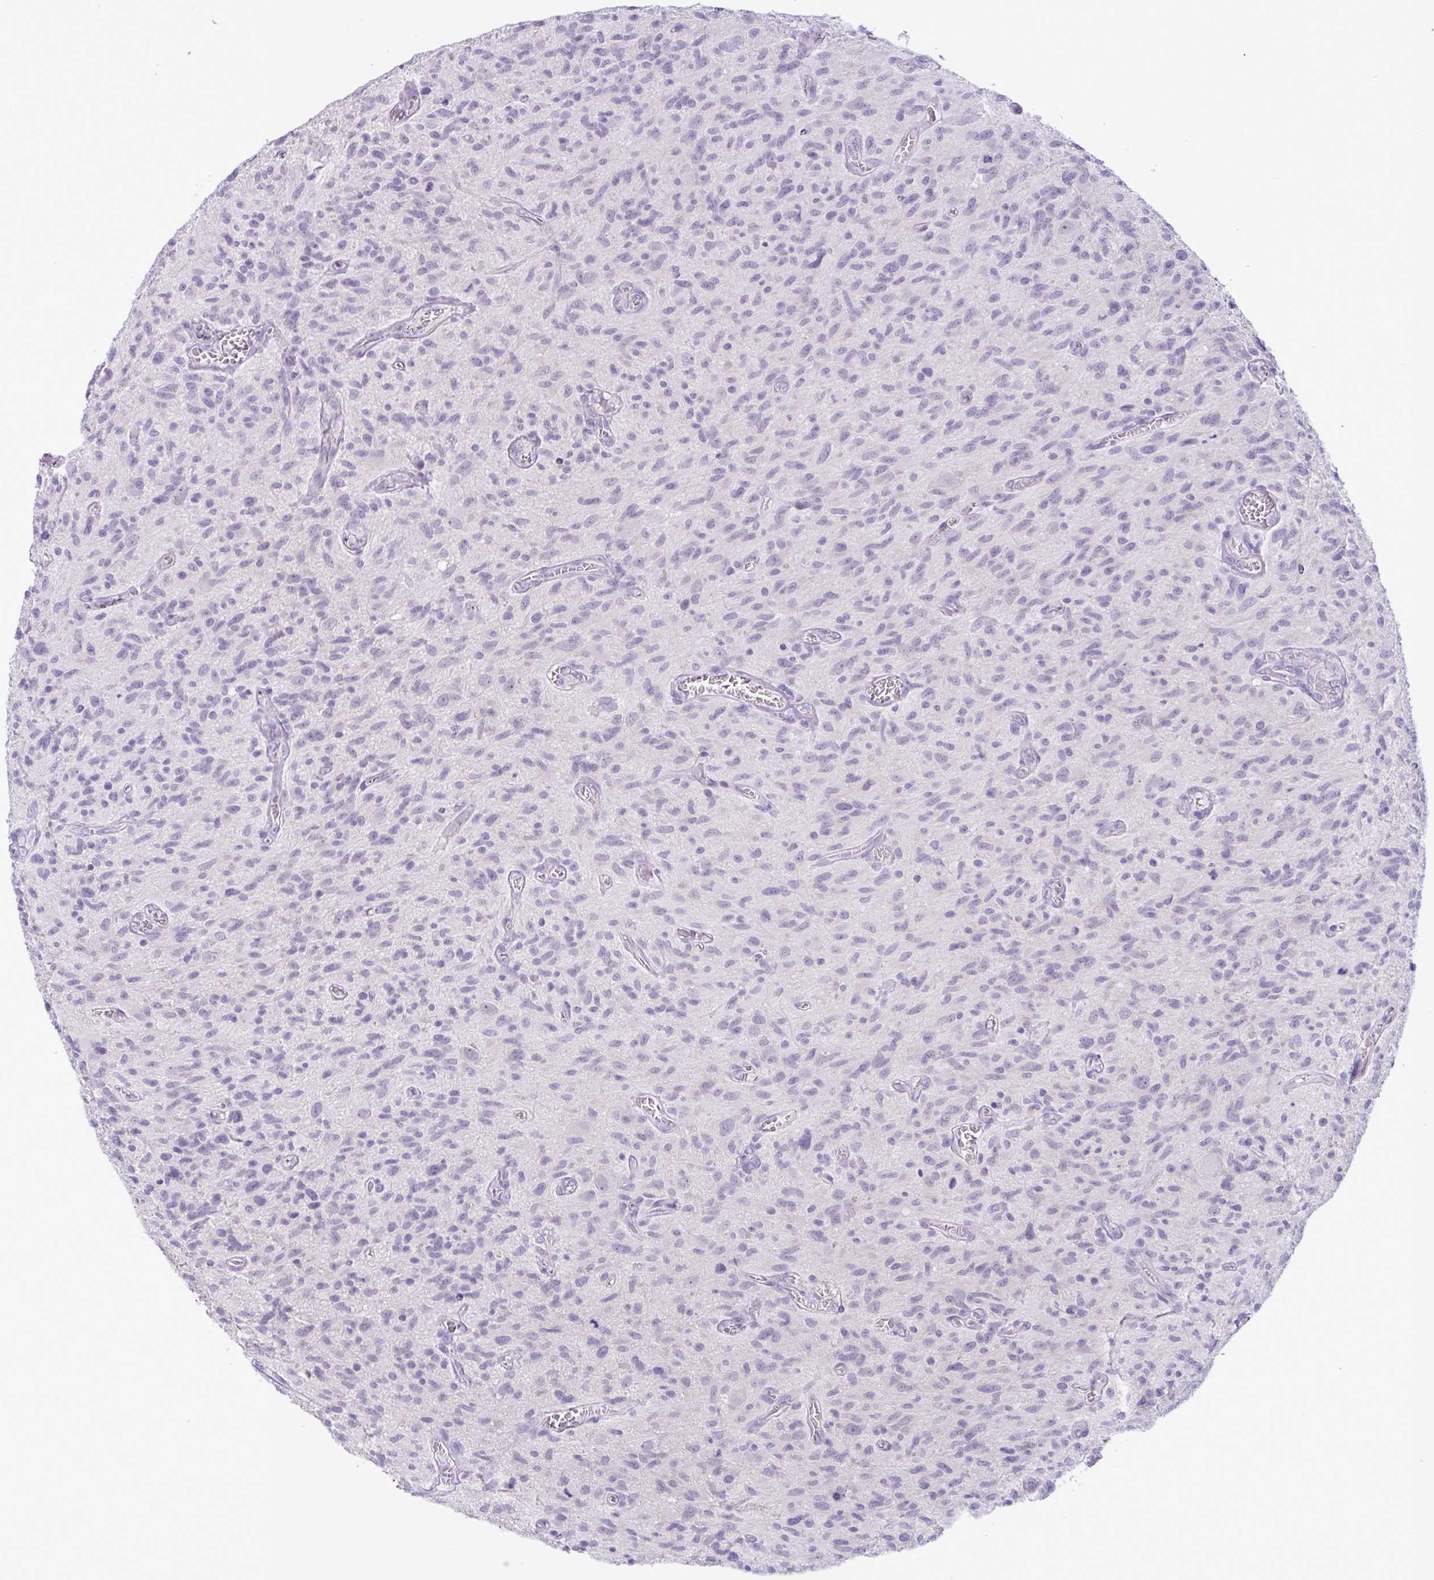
{"staining": {"intensity": "negative", "quantity": "none", "location": "none"}, "tissue": "glioma", "cell_type": "Tumor cells", "image_type": "cancer", "snomed": [{"axis": "morphology", "description": "Glioma, malignant, High grade"}, {"axis": "topography", "description": "Brain"}], "caption": "High power microscopy histopathology image of an immunohistochemistry histopathology image of malignant high-grade glioma, revealing no significant expression in tumor cells. (DAB (3,3'-diaminobenzidine) immunohistochemistry visualized using brightfield microscopy, high magnification).", "gene": "WNT9B", "patient": {"sex": "male", "age": 75}}